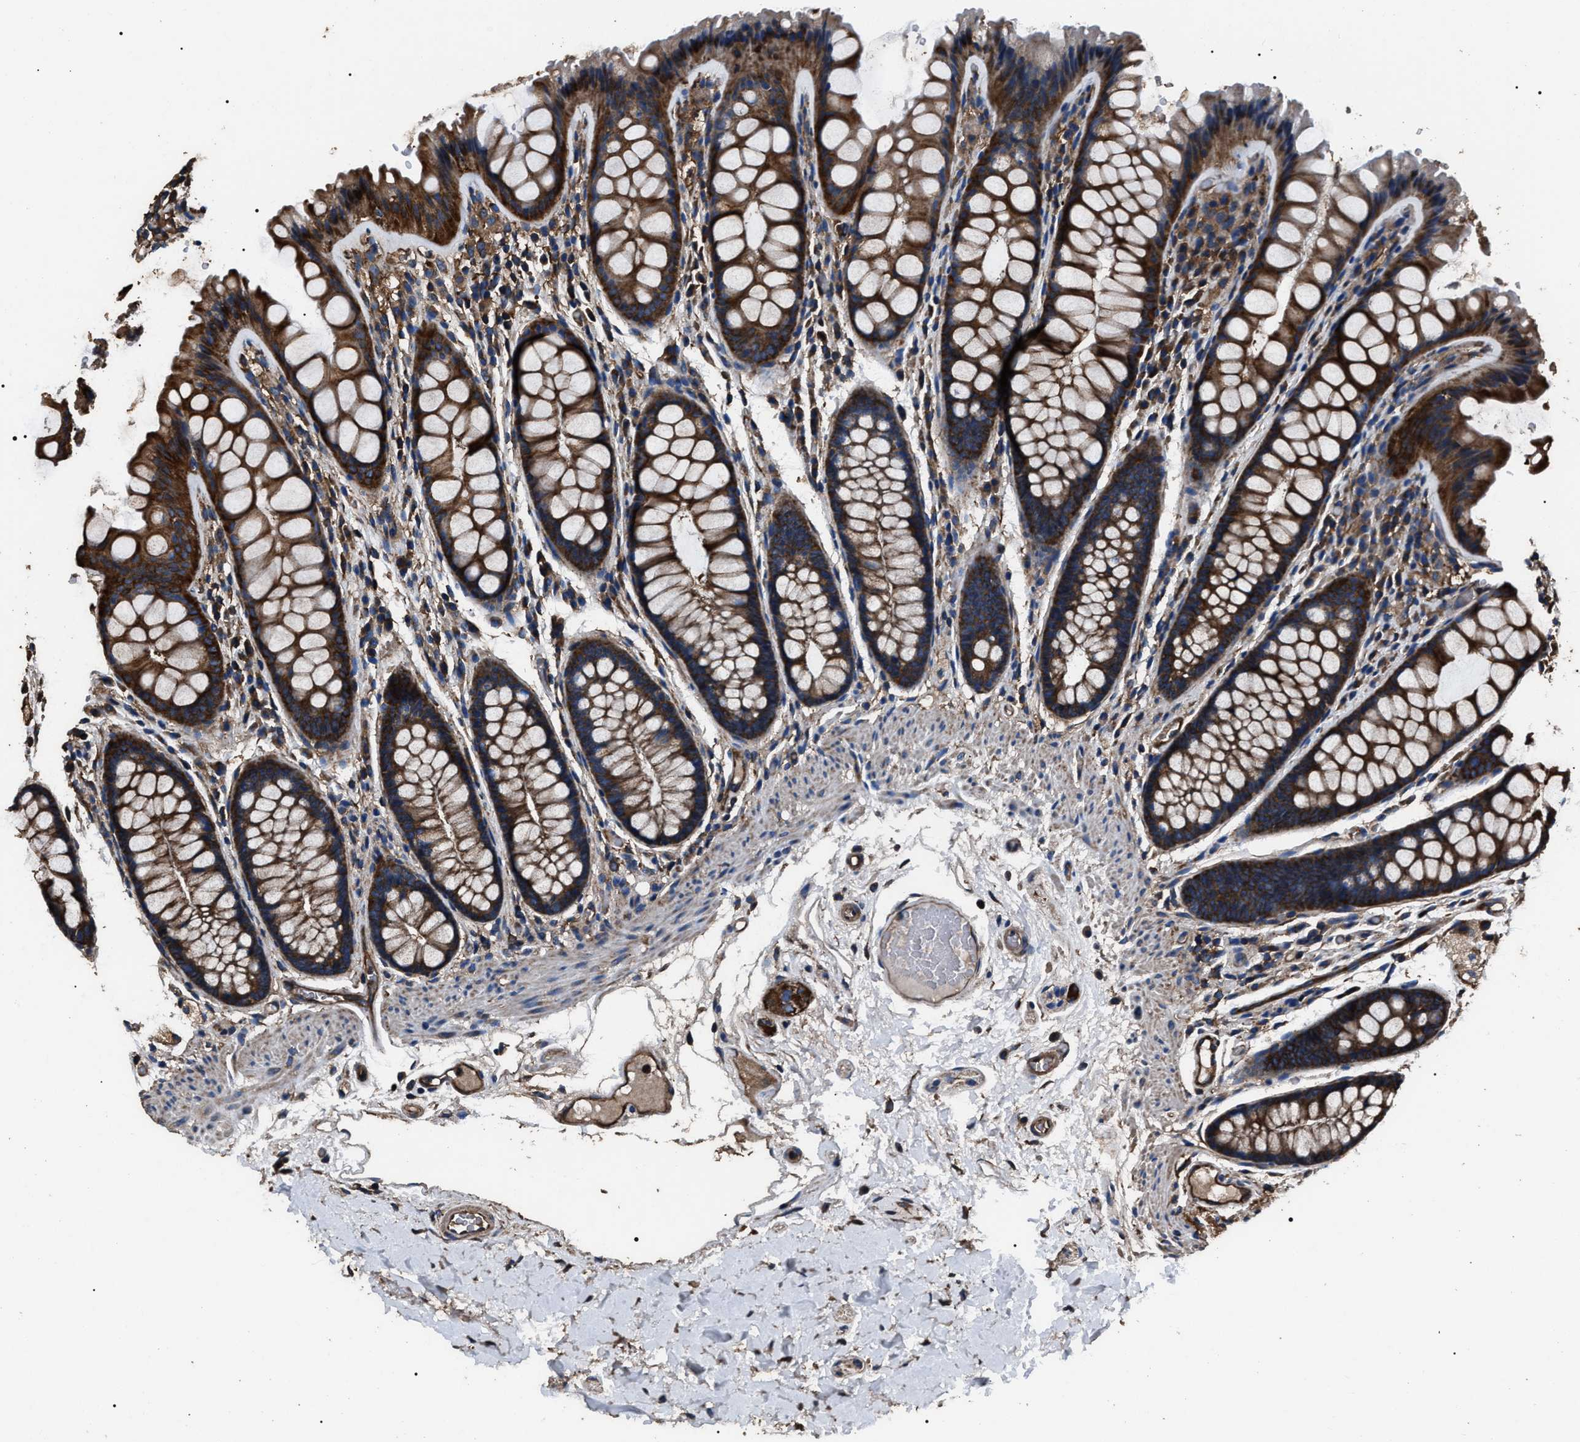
{"staining": {"intensity": "strong", "quantity": ">75%", "location": "cytoplasmic/membranous"}, "tissue": "colon", "cell_type": "Endothelial cells", "image_type": "normal", "snomed": [{"axis": "morphology", "description": "Normal tissue, NOS"}, {"axis": "topography", "description": "Colon"}], "caption": "IHC staining of unremarkable colon, which reveals high levels of strong cytoplasmic/membranous expression in about >75% of endothelial cells indicating strong cytoplasmic/membranous protein staining. The staining was performed using DAB (3,3'-diaminobenzidine) (brown) for protein detection and nuclei were counterstained in hematoxylin (blue).", "gene": "HSCB", "patient": {"sex": "female", "age": 56}}